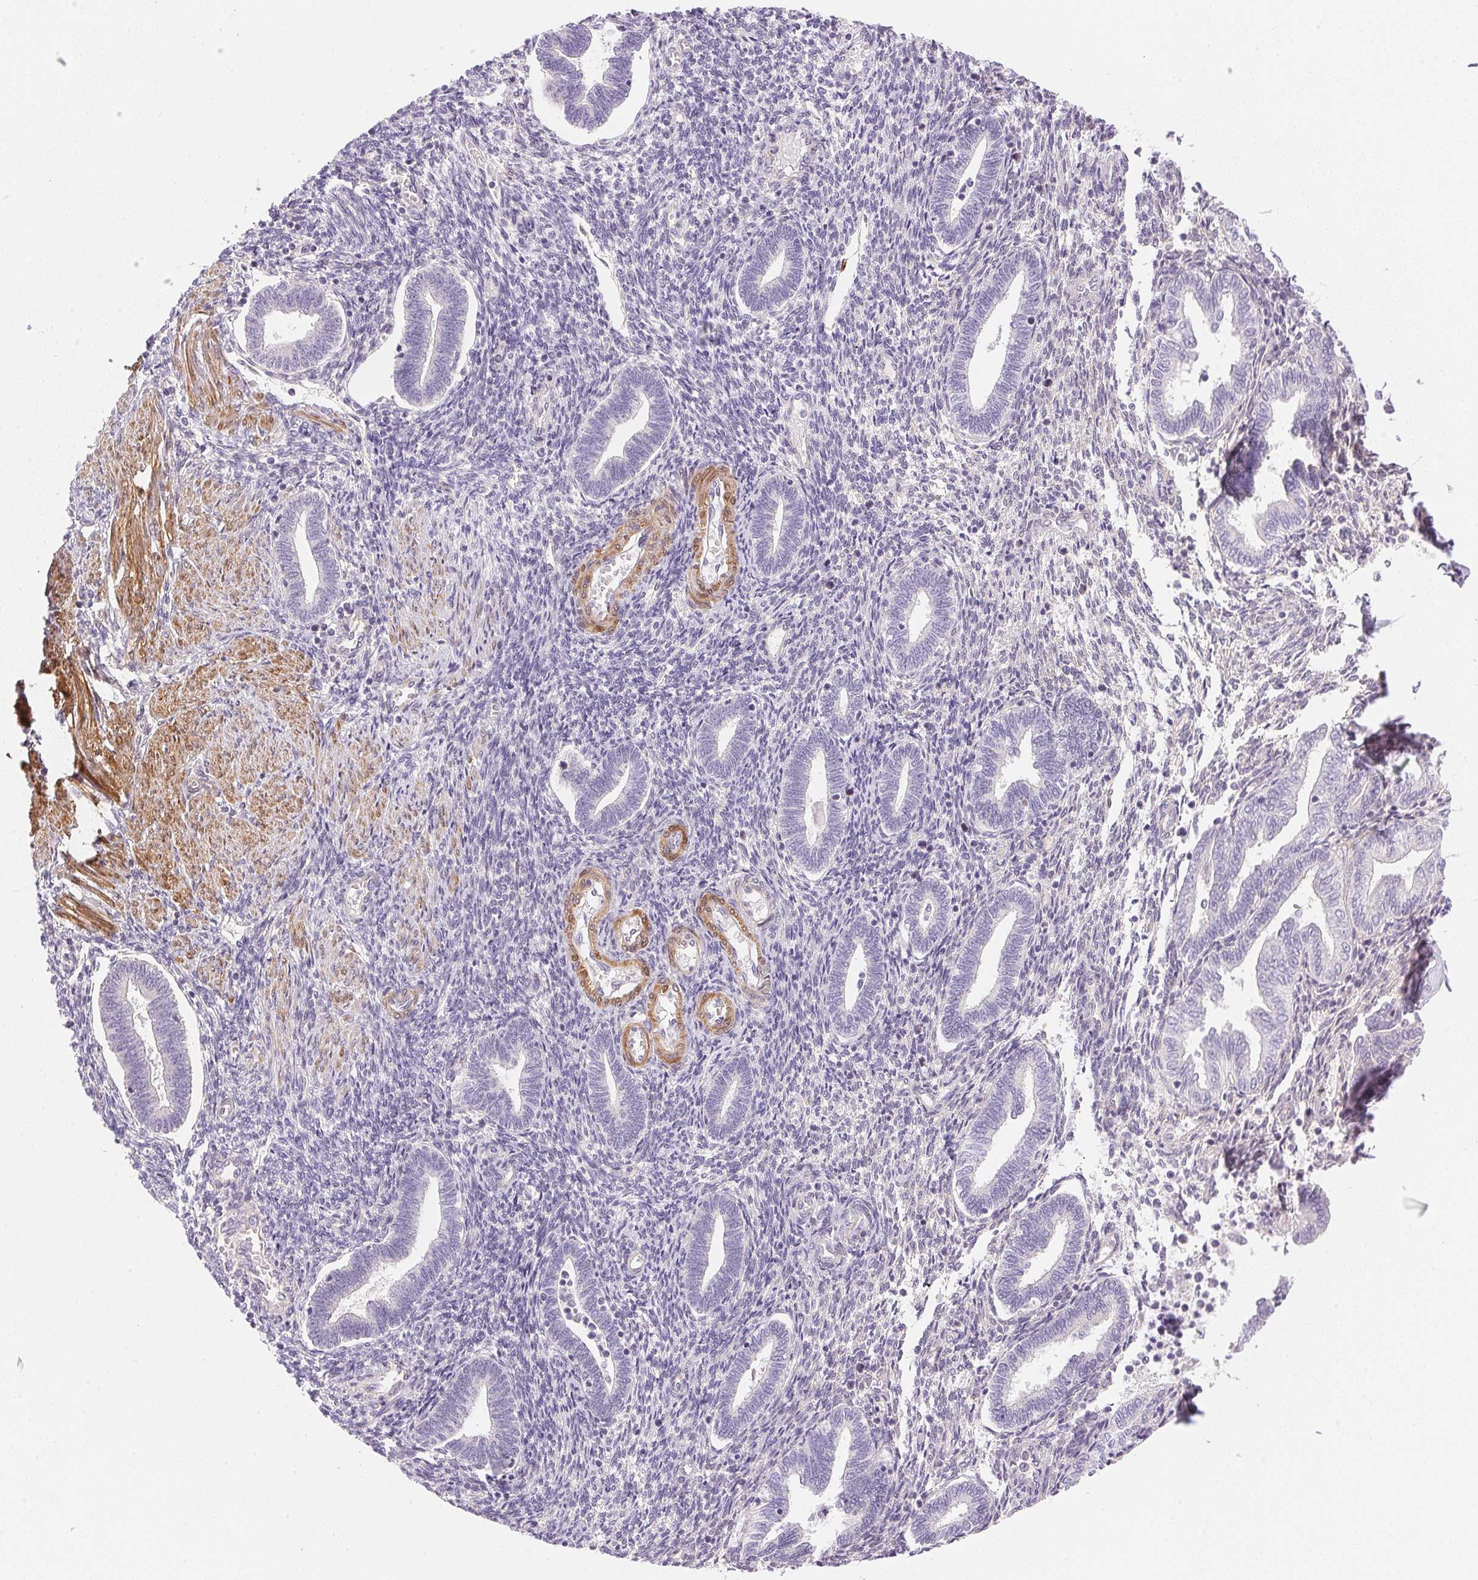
{"staining": {"intensity": "negative", "quantity": "none", "location": "none"}, "tissue": "endometrium", "cell_type": "Cells in endometrial stroma", "image_type": "normal", "snomed": [{"axis": "morphology", "description": "Normal tissue, NOS"}, {"axis": "topography", "description": "Endometrium"}], "caption": "This photomicrograph is of unremarkable endometrium stained with immunohistochemistry (IHC) to label a protein in brown with the nuclei are counter-stained blue. There is no expression in cells in endometrial stroma.", "gene": "SMTN", "patient": {"sex": "female", "age": 42}}